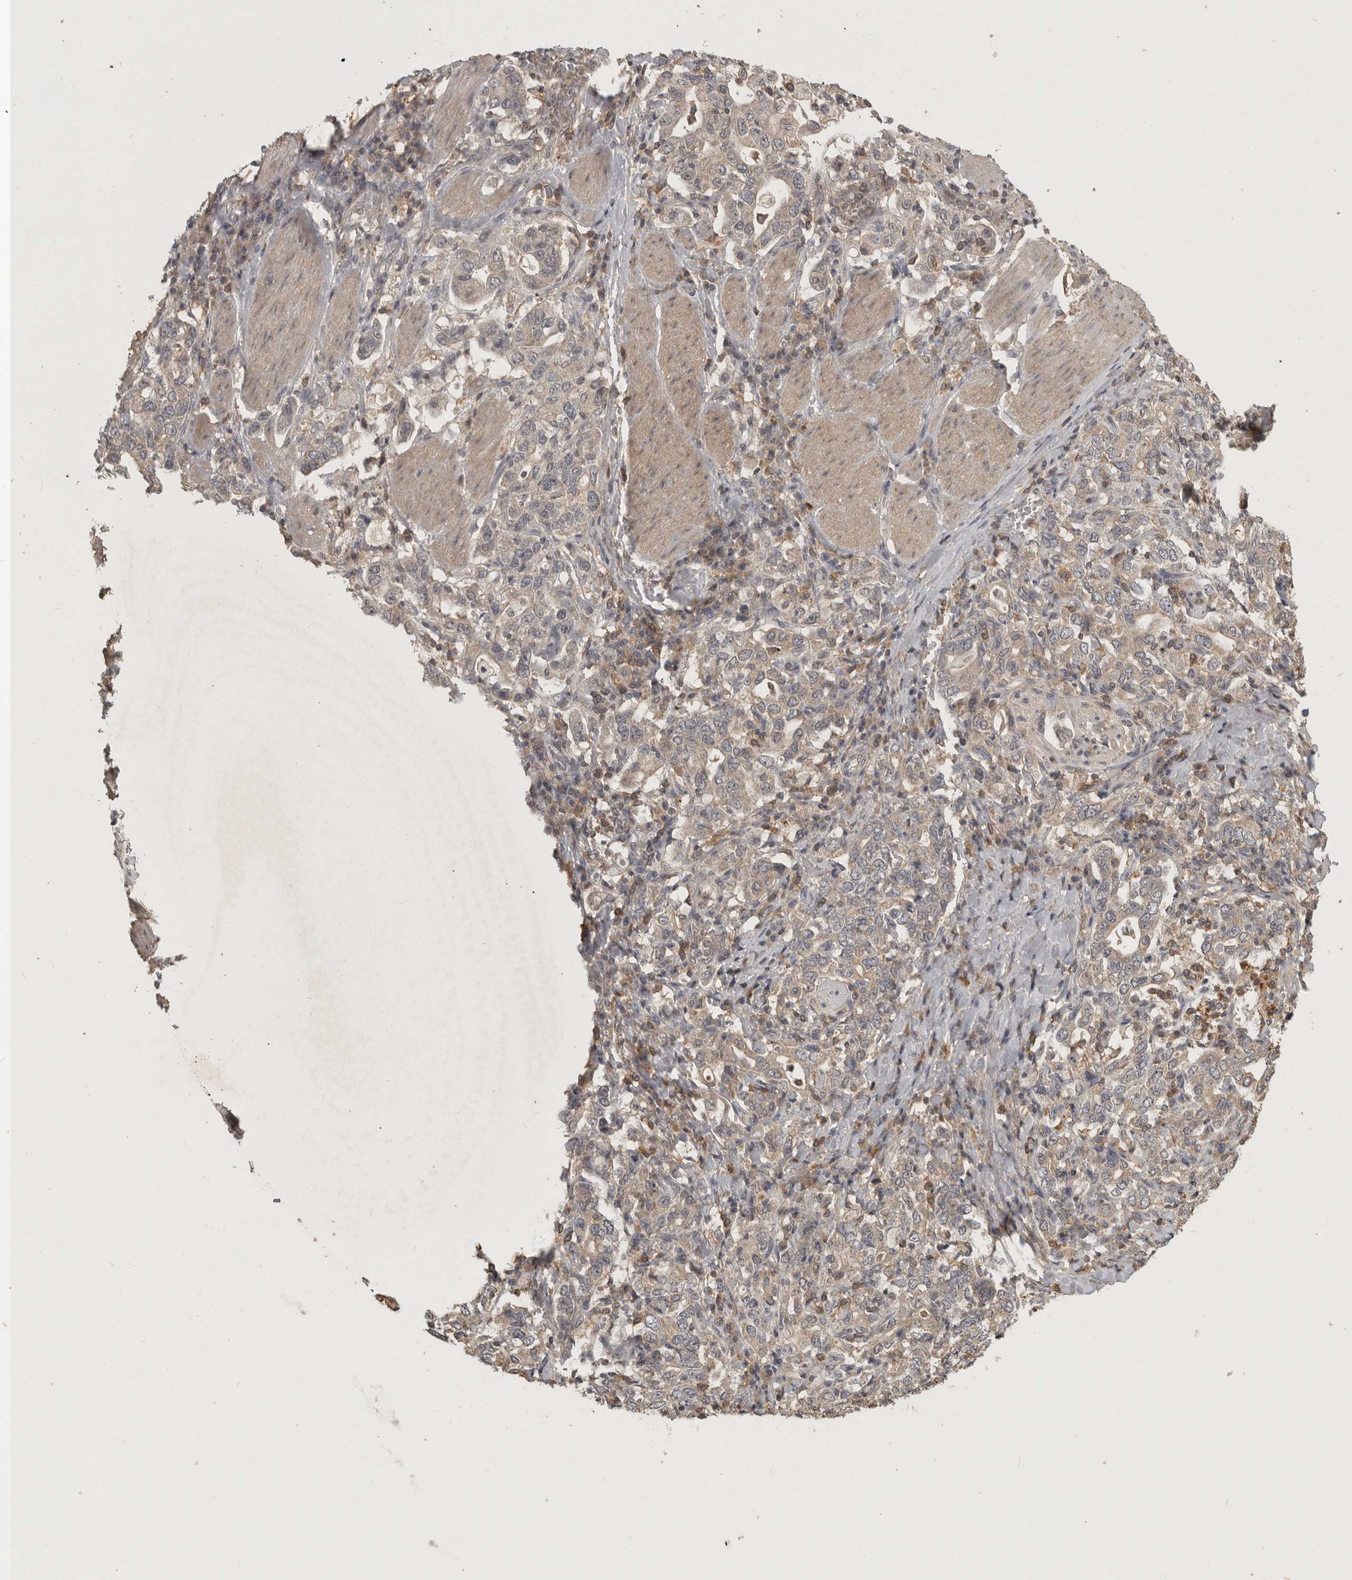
{"staining": {"intensity": "weak", "quantity": "25%-75%", "location": "cytoplasmic/membranous"}, "tissue": "stomach cancer", "cell_type": "Tumor cells", "image_type": "cancer", "snomed": [{"axis": "morphology", "description": "Adenocarcinoma, NOS"}, {"axis": "topography", "description": "Stomach, upper"}], "caption": "Stomach cancer (adenocarcinoma) was stained to show a protein in brown. There is low levels of weak cytoplasmic/membranous staining in about 25%-75% of tumor cells.", "gene": "ADAMTS4", "patient": {"sex": "male", "age": 62}}